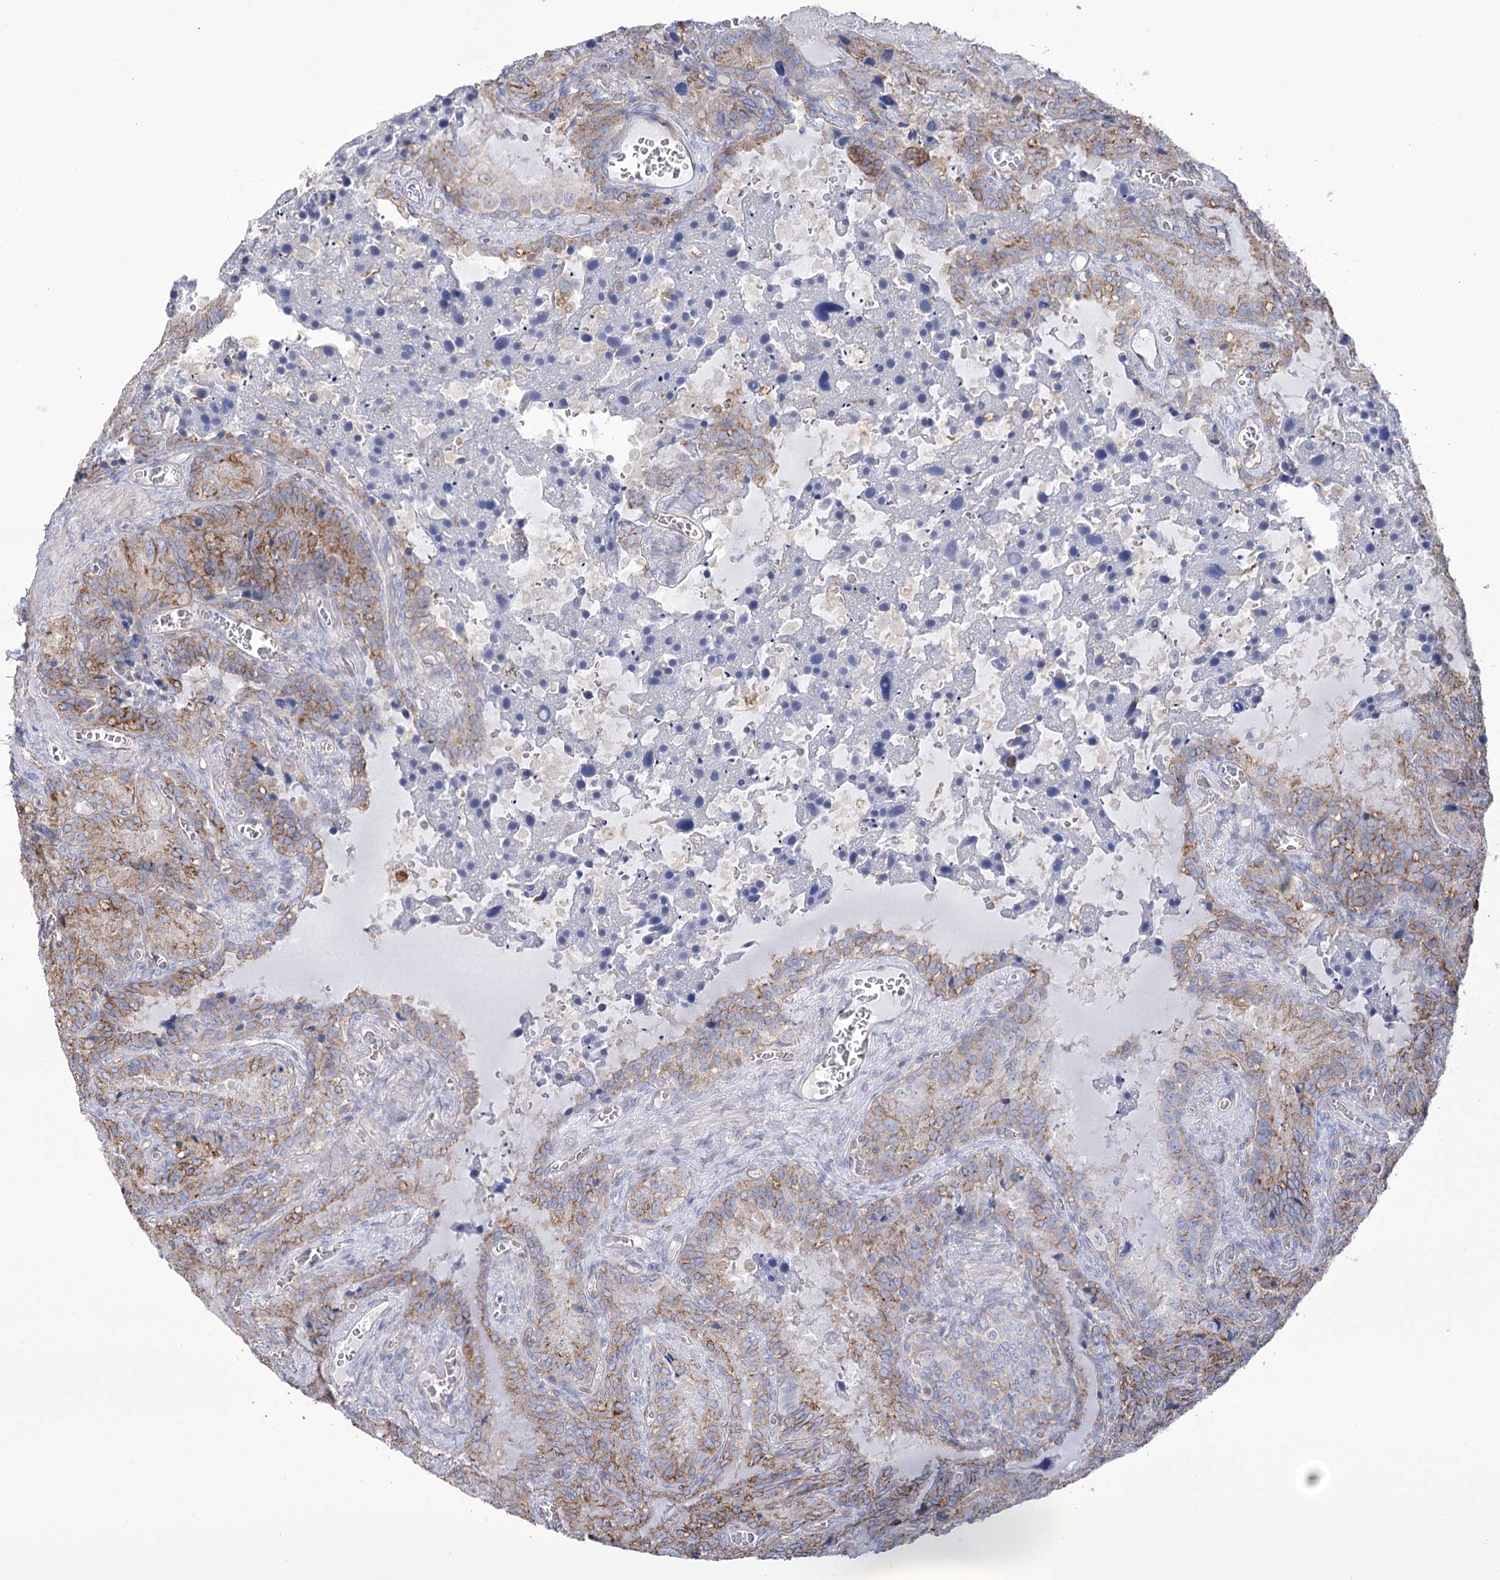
{"staining": {"intensity": "moderate", "quantity": "25%-75%", "location": "cytoplasmic/membranous"}, "tissue": "seminal vesicle", "cell_type": "Glandular cells", "image_type": "normal", "snomed": [{"axis": "morphology", "description": "Normal tissue, NOS"}, {"axis": "topography", "description": "Seminal veicle"}], "caption": "The micrograph displays staining of benign seminal vesicle, revealing moderate cytoplasmic/membranous protein staining (brown color) within glandular cells. (IHC, brightfield microscopy, high magnification).", "gene": "FAM216A", "patient": {"sex": "male", "age": 62}}